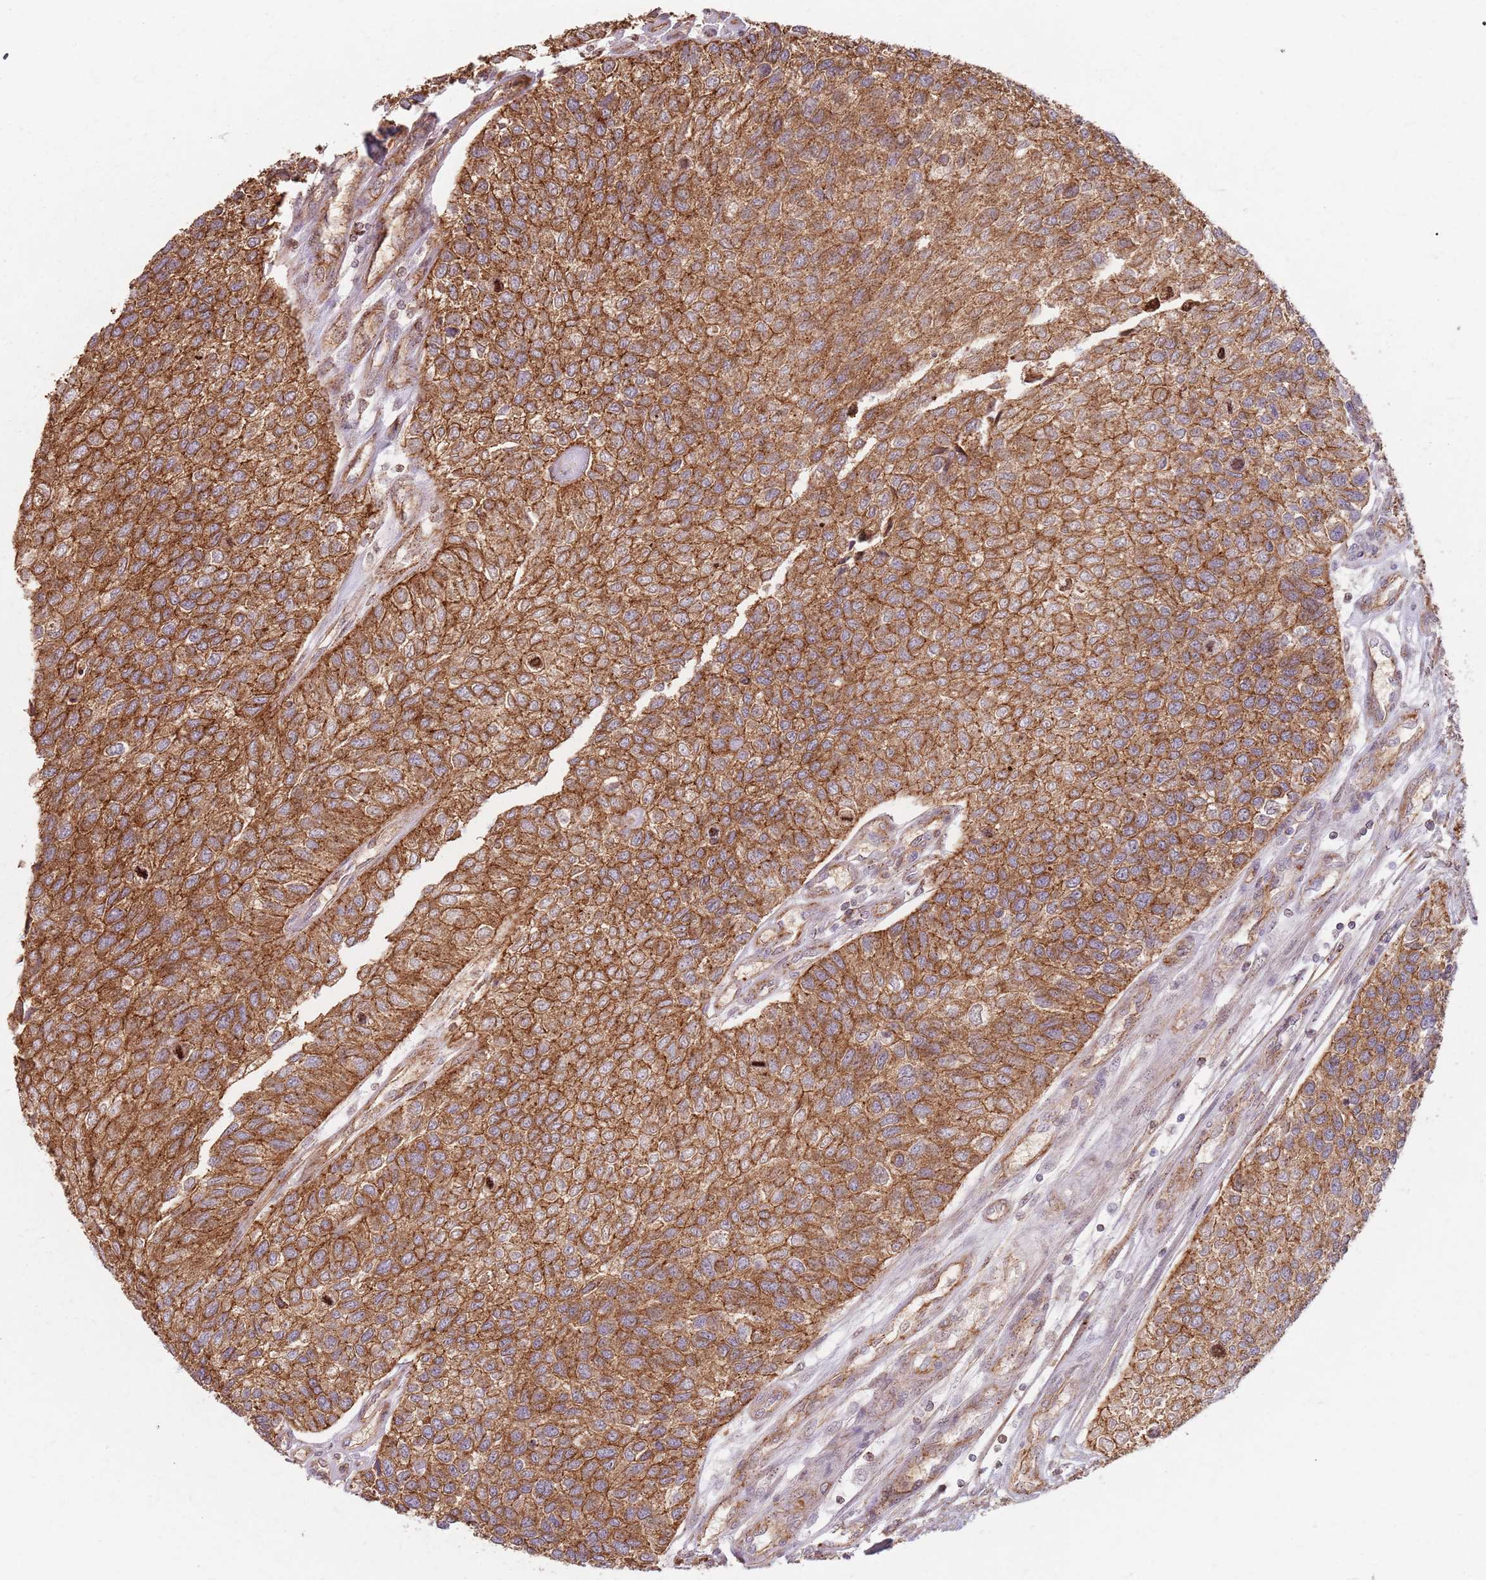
{"staining": {"intensity": "strong", "quantity": ">75%", "location": "cytoplasmic/membranous"}, "tissue": "urothelial cancer", "cell_type": "Tumor cells", "image_type": "cancer", "snomed": [{"axis": "morphology", "description": "Urothelial carcinoma, NOS"}, {"axis": "topography", "description": "Urinary bladder"}], "caption": "High-power microscopy captured an immunohistochemistry (IHC) photomicrograph of transitional cell carcinoma, revealing strong cytoplasmic/membranous staining in about >75% of tumor cells.", "gene": "KCNA5", "patient": {"sex": "male", "age": 55}}